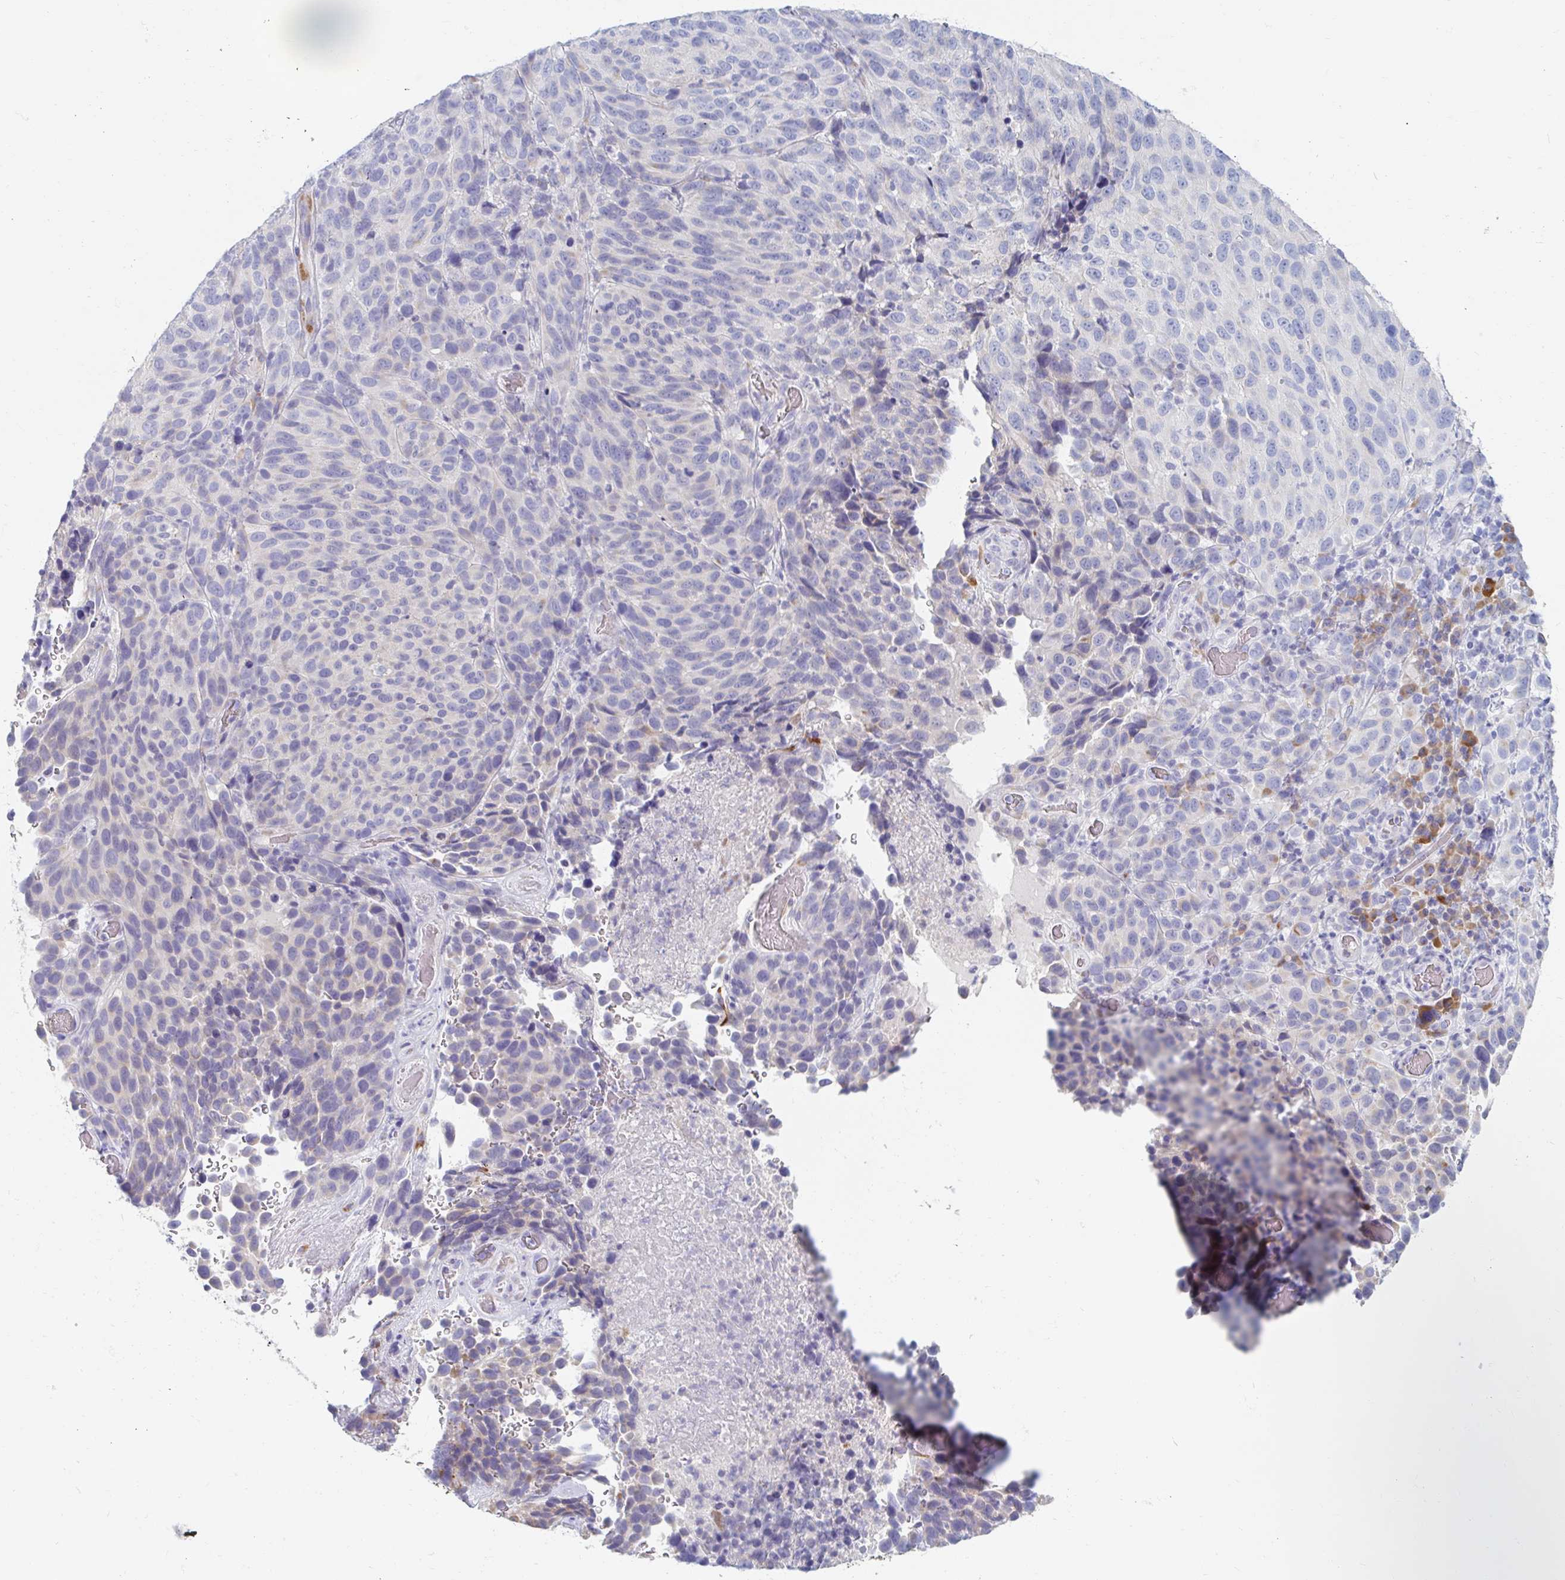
{"staining": {"intensity": "negative", "quantity": "none", "location": "none"}, "tissue": "melanoma", "cell_type": "Tumor cells", "image_type": "cancer", "snomed": [{"axis": "morphology", "description": "Malignant melanoma, NOS"}, {"axis": "topography", "description": "Skin"}], "caption": "High magnification brightfield microscopy of melanoma stained with DAB (brown) and counterstained with hematoxylin (blue): tumor cells show no significant expression.", "gene": "MYLK2", "patient": {"sex": "male", "age": 85}}